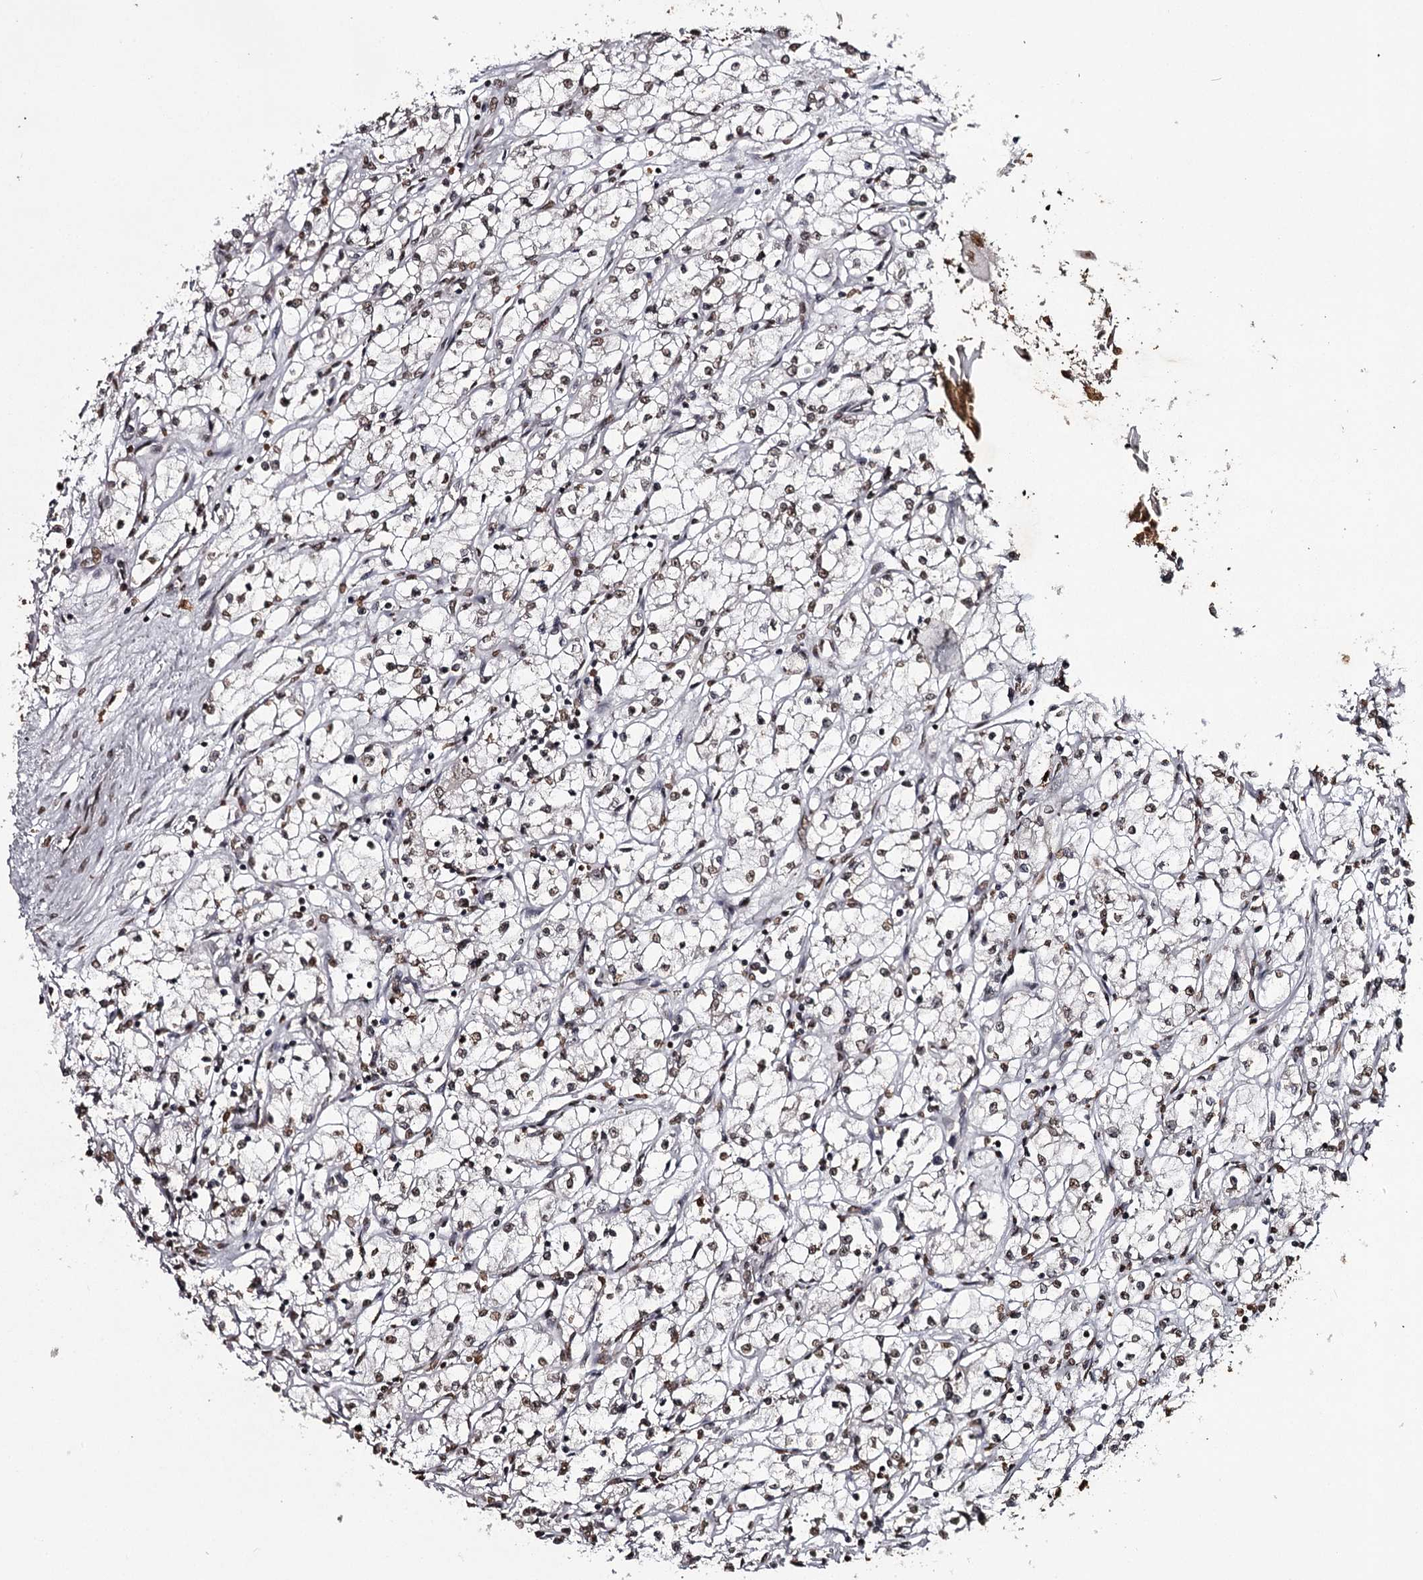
{"staining": {"intensity": "moderate", "quantity": ">75%", "location": "nuclear"}, "tissue": "renal cancer", "cell_type": "Tumor cells", "image_type": "cancer", "snomed": [{"axis": "morphology", "description": "Adenocarcinoma, NOS"}, {"axis": "topography", "description": "Kidney"}], "caption": "IHC of human renal cancer exhibits medium levels of moderate nuclear staining in about >75% of tumor cells. (brown staining indicates protein expression, while blue staining denotes nuclei).", "gene": "THYN1", "patient": {"sex": "male", "age": 59}}